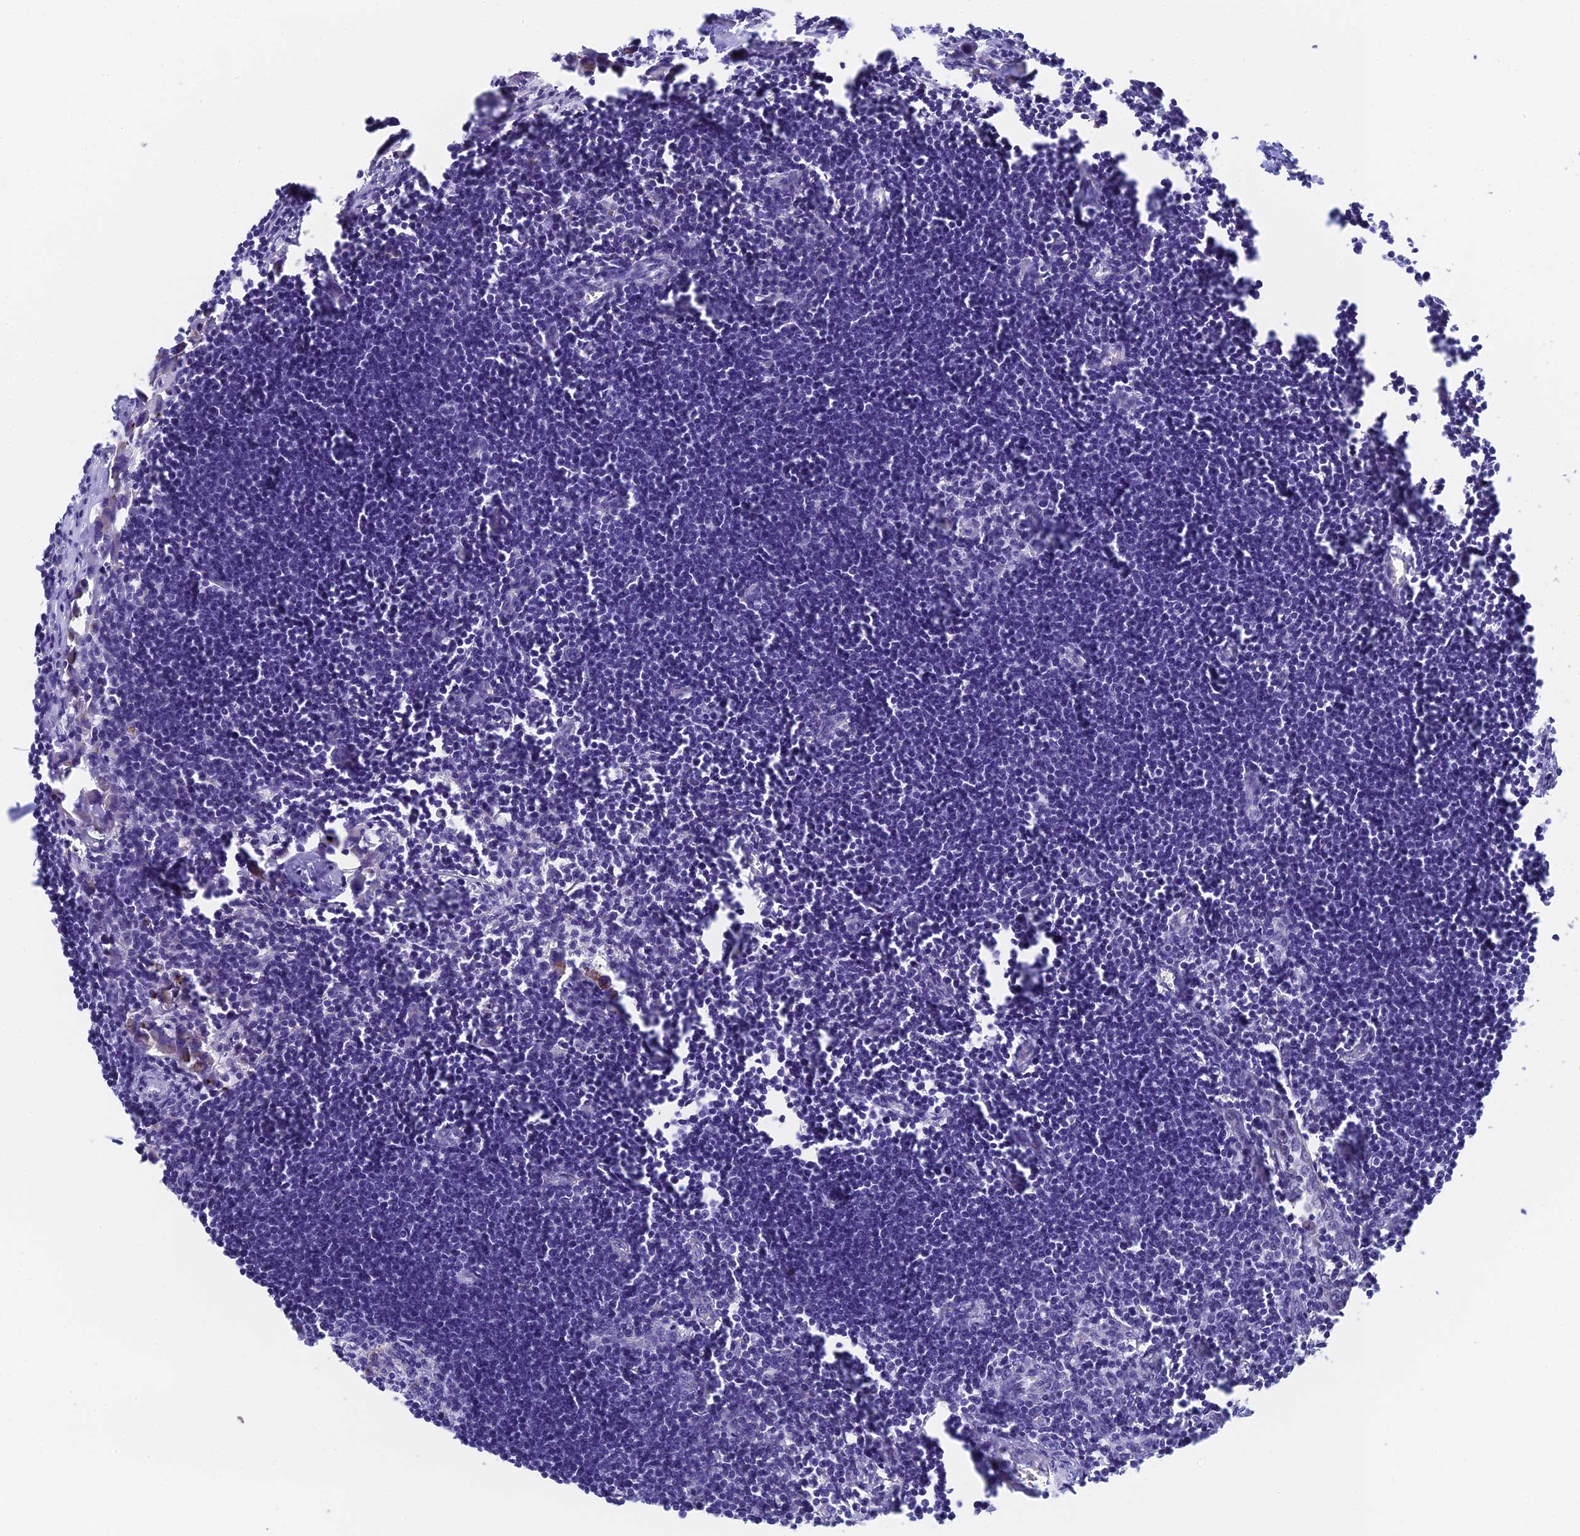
{"staining": {"intensity": "negative", "quantity": "none", "location": "none"}, "tissue": "lymph node", "cell_type": "Germinal center cells", "image_type": "normal", "snomed": [{"axis": "morphology", "description": "Normal tissue, NOS"}, {"axis": "morphology", "description": "Malignant melanoma, Metastatic site"}, {"axis": "topography", "description": "Lymph node"}], "caption": "Normal lymph node was stained to show a protein in brown. There is no significant positivity in germinal center cells. Nuclei are stained in blue.", "gene": "ADAMTS13", "patient": {"sex": "male", "age": 41}}